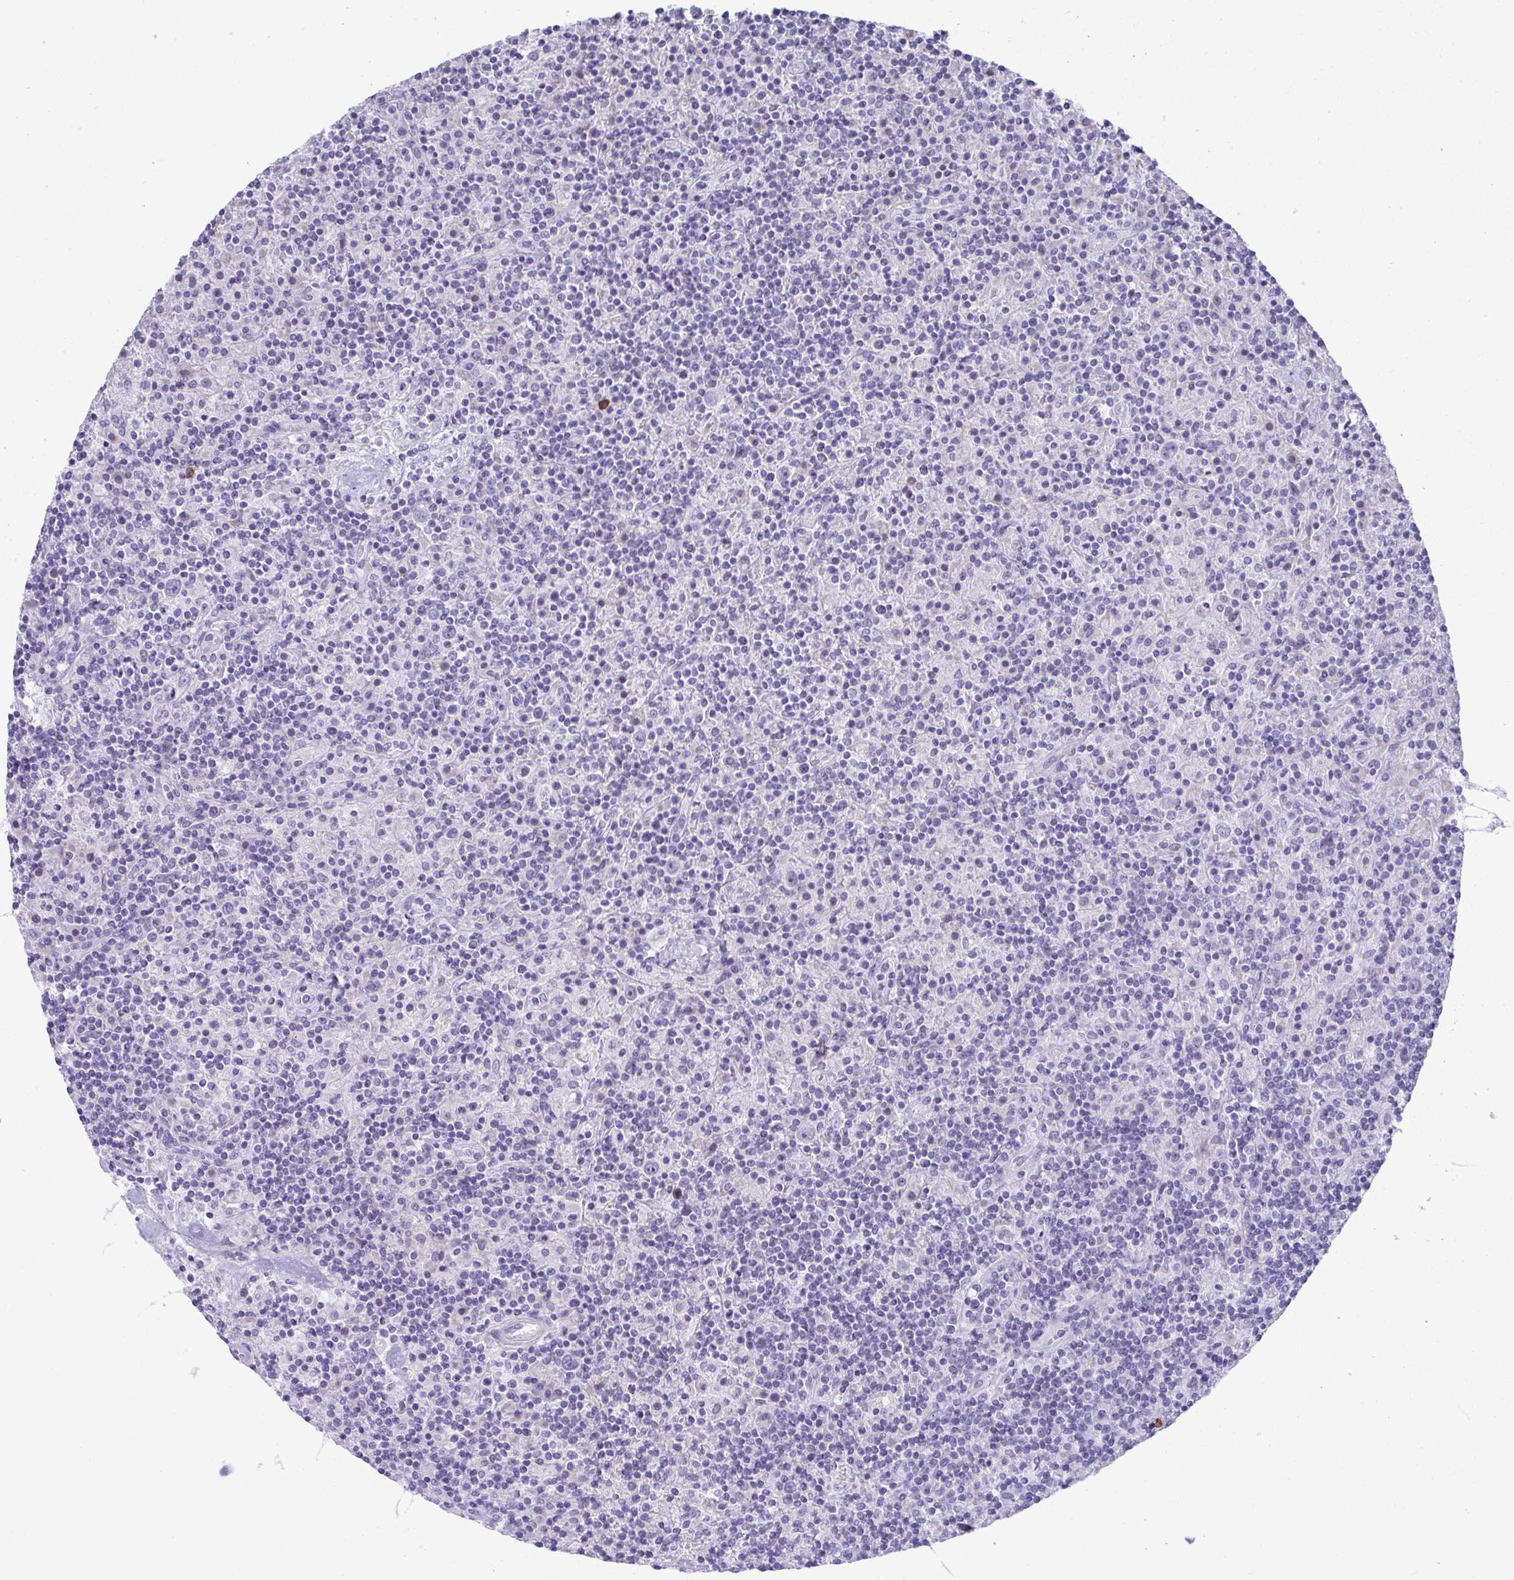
{"staining": {"intensity": "negative", "quantity": "none", "location": "none"}, "tissue": "lymphoma", "cell_type": "Tumor cells", "image_type": "cancer", "snomed": [{"axis": "morphology", "description": "Hodgkin's disease, NOS"}, {"axis": "topography", "description": "Lymph node"}], "caption": "DAB (3,3'-diaminobenzidine) immunohistochemical staining of human lymphoma displays no significant positivity in tumor cells.", "gene": "PUS7L", "patient": {"sex": "male", "age": 70}}